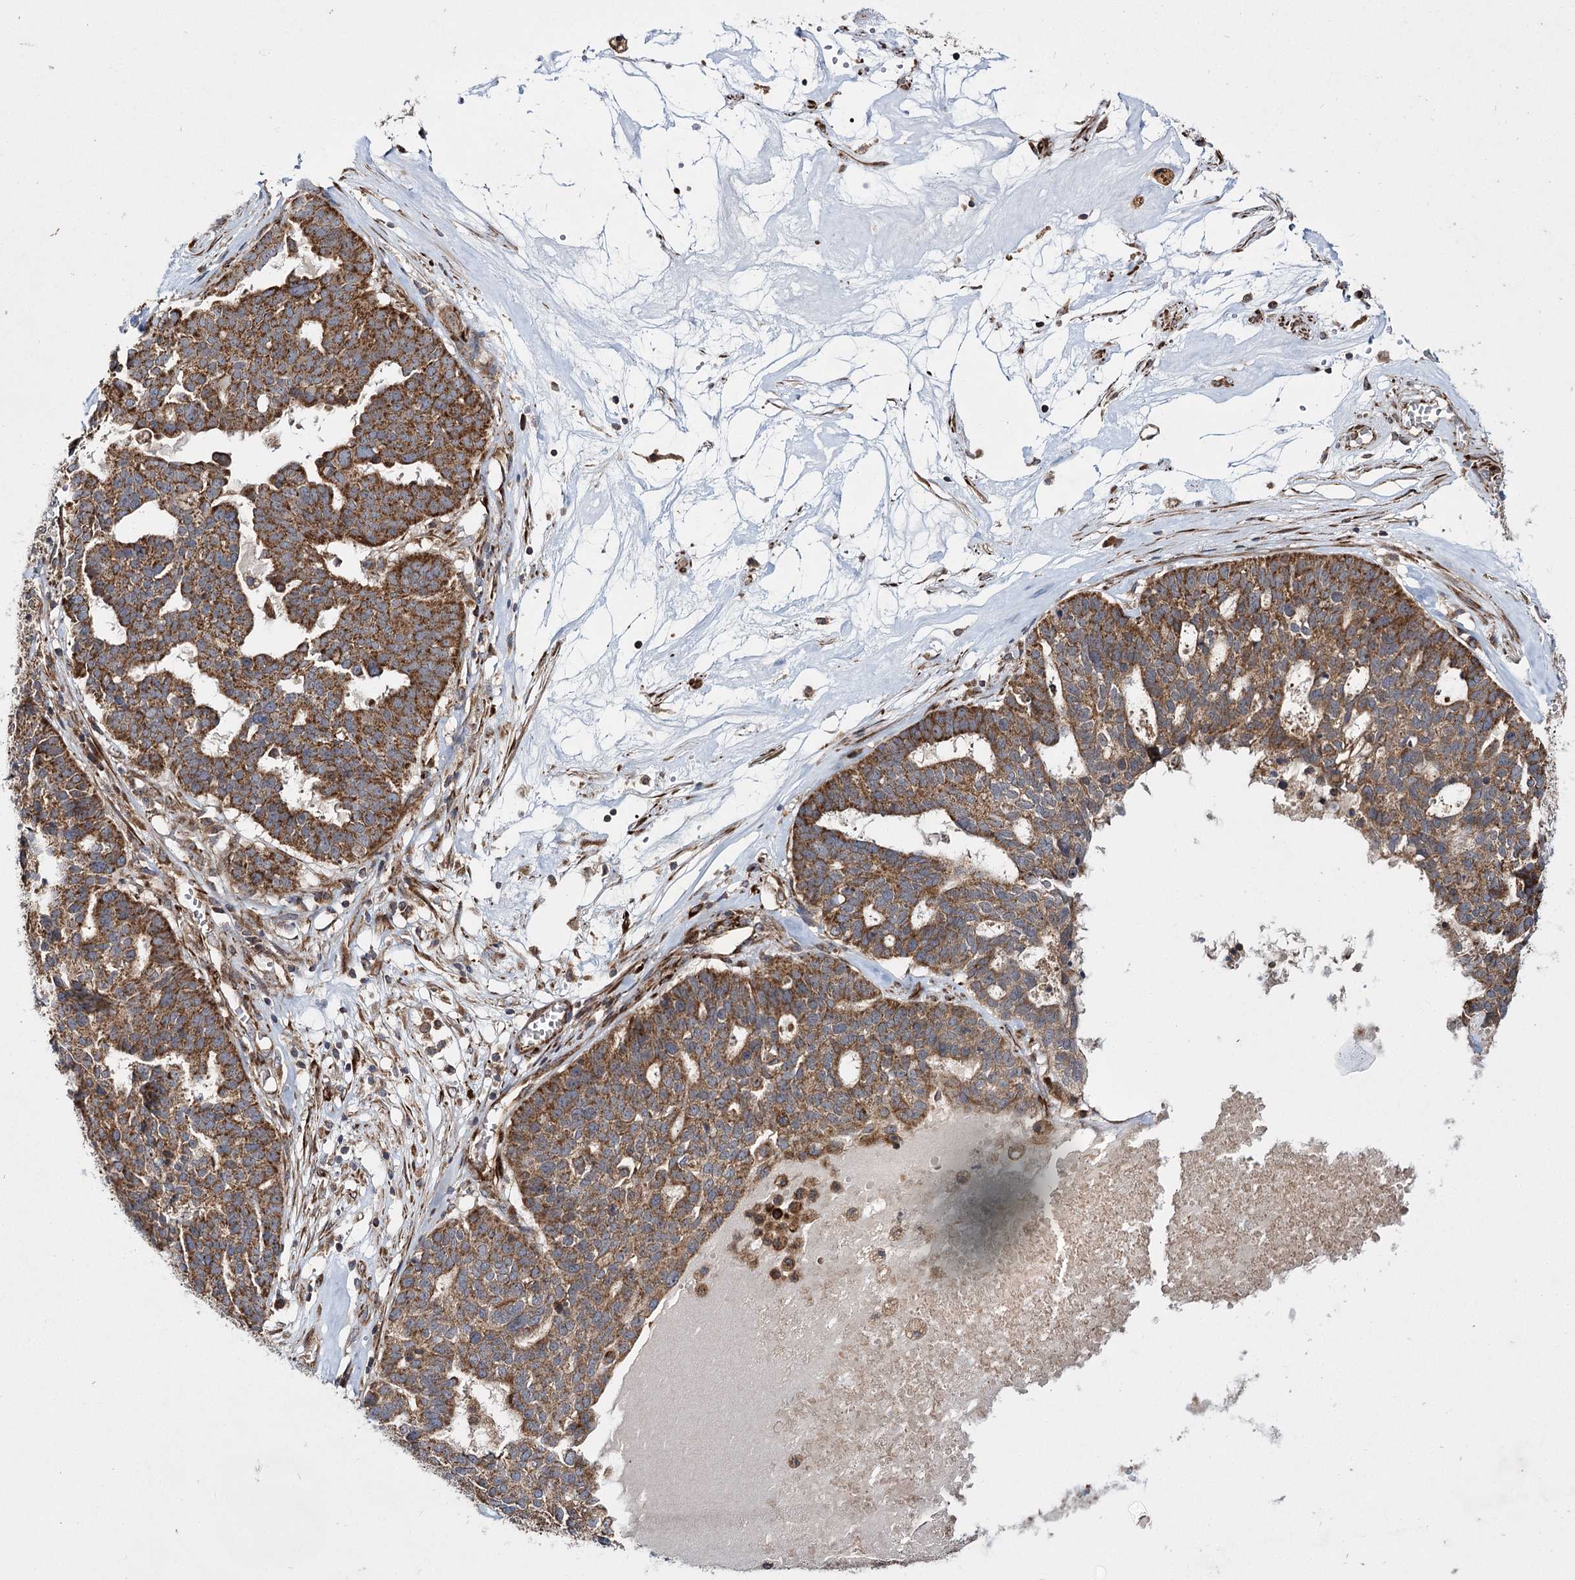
{"staining": {"intensity": "moderate", "quantity": ">75%", "location": "cytoplasmic/membranous"}, "tissue": "ovarian cancer", "cell_type": "Tumor cells", "image_type": "cancer", "snomed": [{"axis": "morphology", "description": "Cystadenocarcinoma, serous, NOS"}, {"axis": "topography", "description": "Ovary"}], "caption": "Protein staining displays moderate cytoplasmic/membranous staining in about >75% of tumor cells in ovarian serous cystadenocarcinoma.", "gene": "HECTD2", "patient": {"sex": "female", "age": 59}}